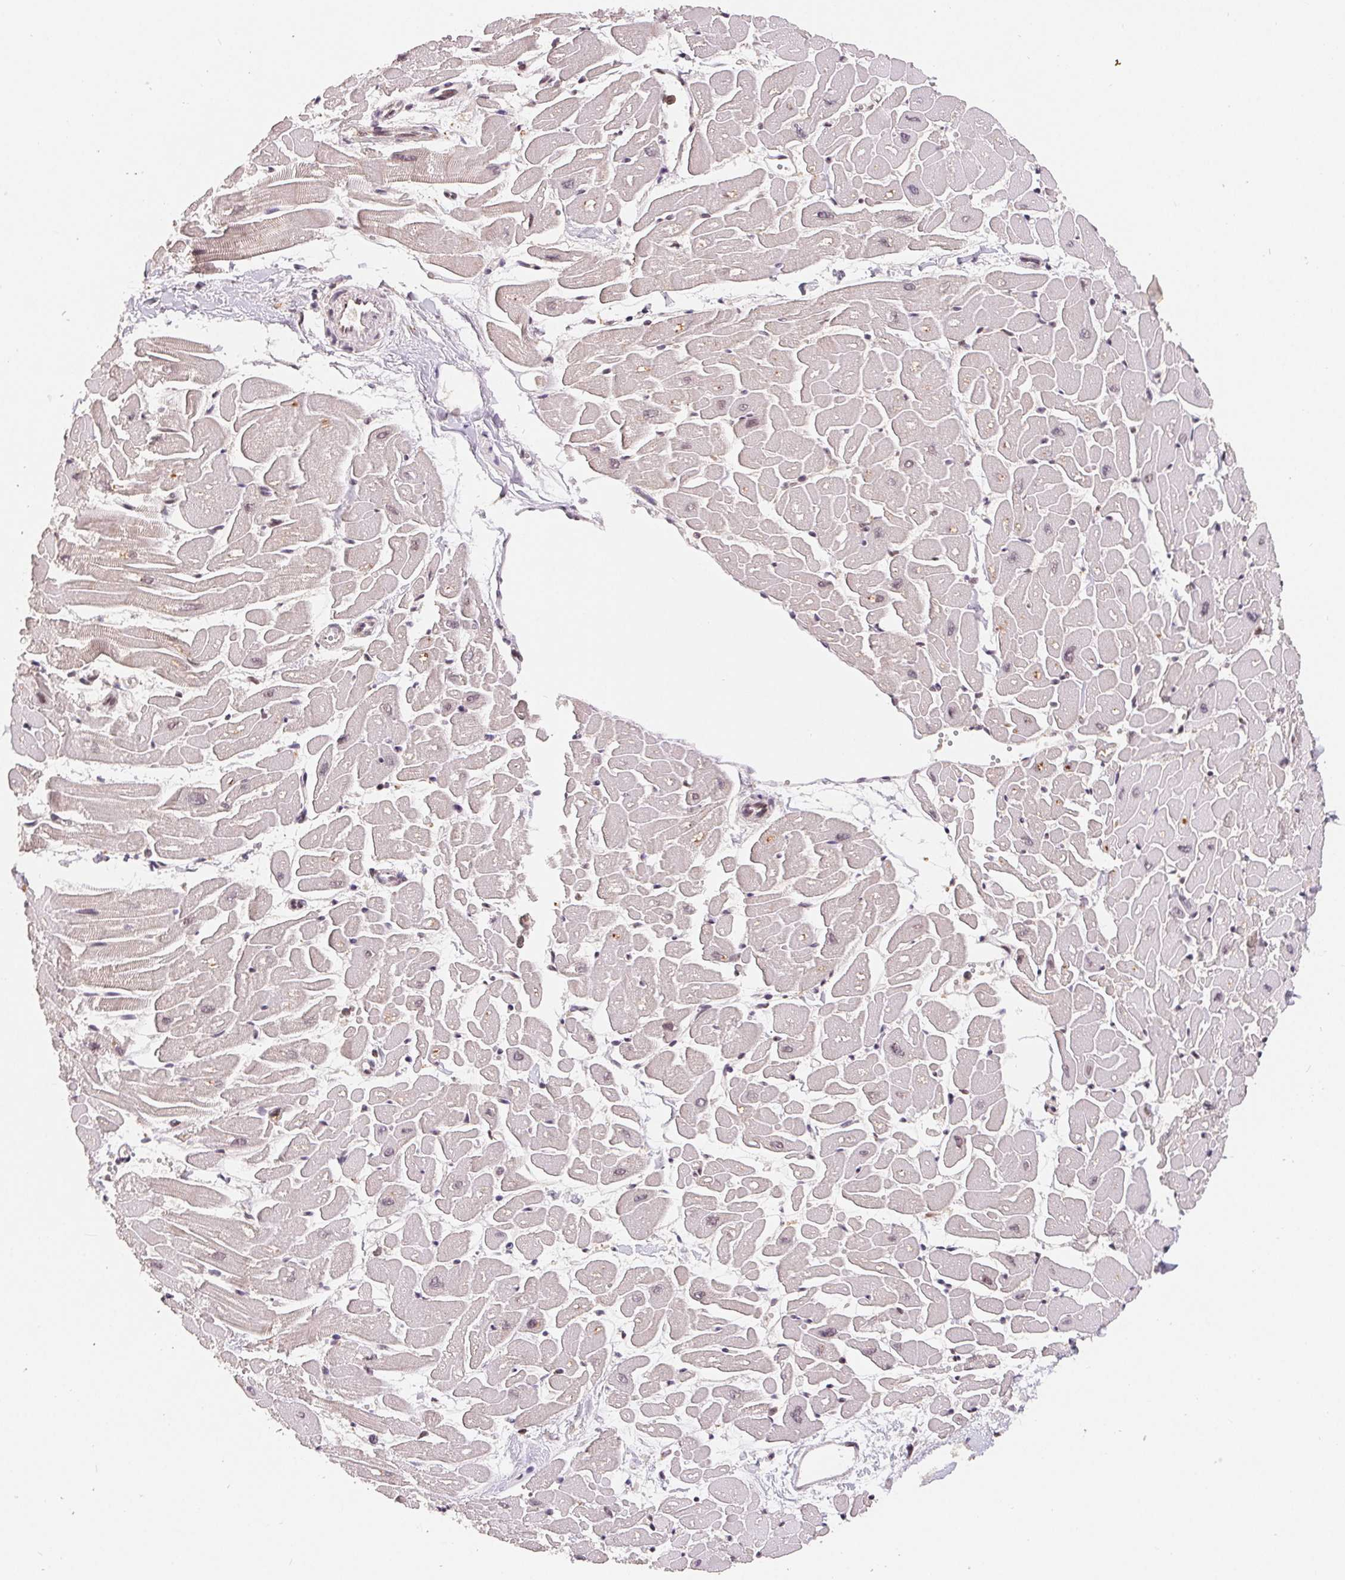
{"staining": {"intensity": "weak", "quantity": "<25%", "location": "nuclear"}, "tissue": "heart muscle", "cell_type": "Cardiomyocytes", "image_type": "normal", "snomed": [{"axis": "morphology", "description": "Normal tissue, NOS"}, {"axis": "topography", "description": "Heart"}], "caption": "Immunohistochemistry (IHC) image of unremarkable heart muscle stained for a protein (brown), which exhibits no expression in cardiomyocytes. Brightfield microscopy of immunohistochemistry (IHC) stained with DAB (brown) and hematoxylin (blue), captured at high magnification.", "gene": "HMGN3", "patient": {"sex": "male", "age": 57}}